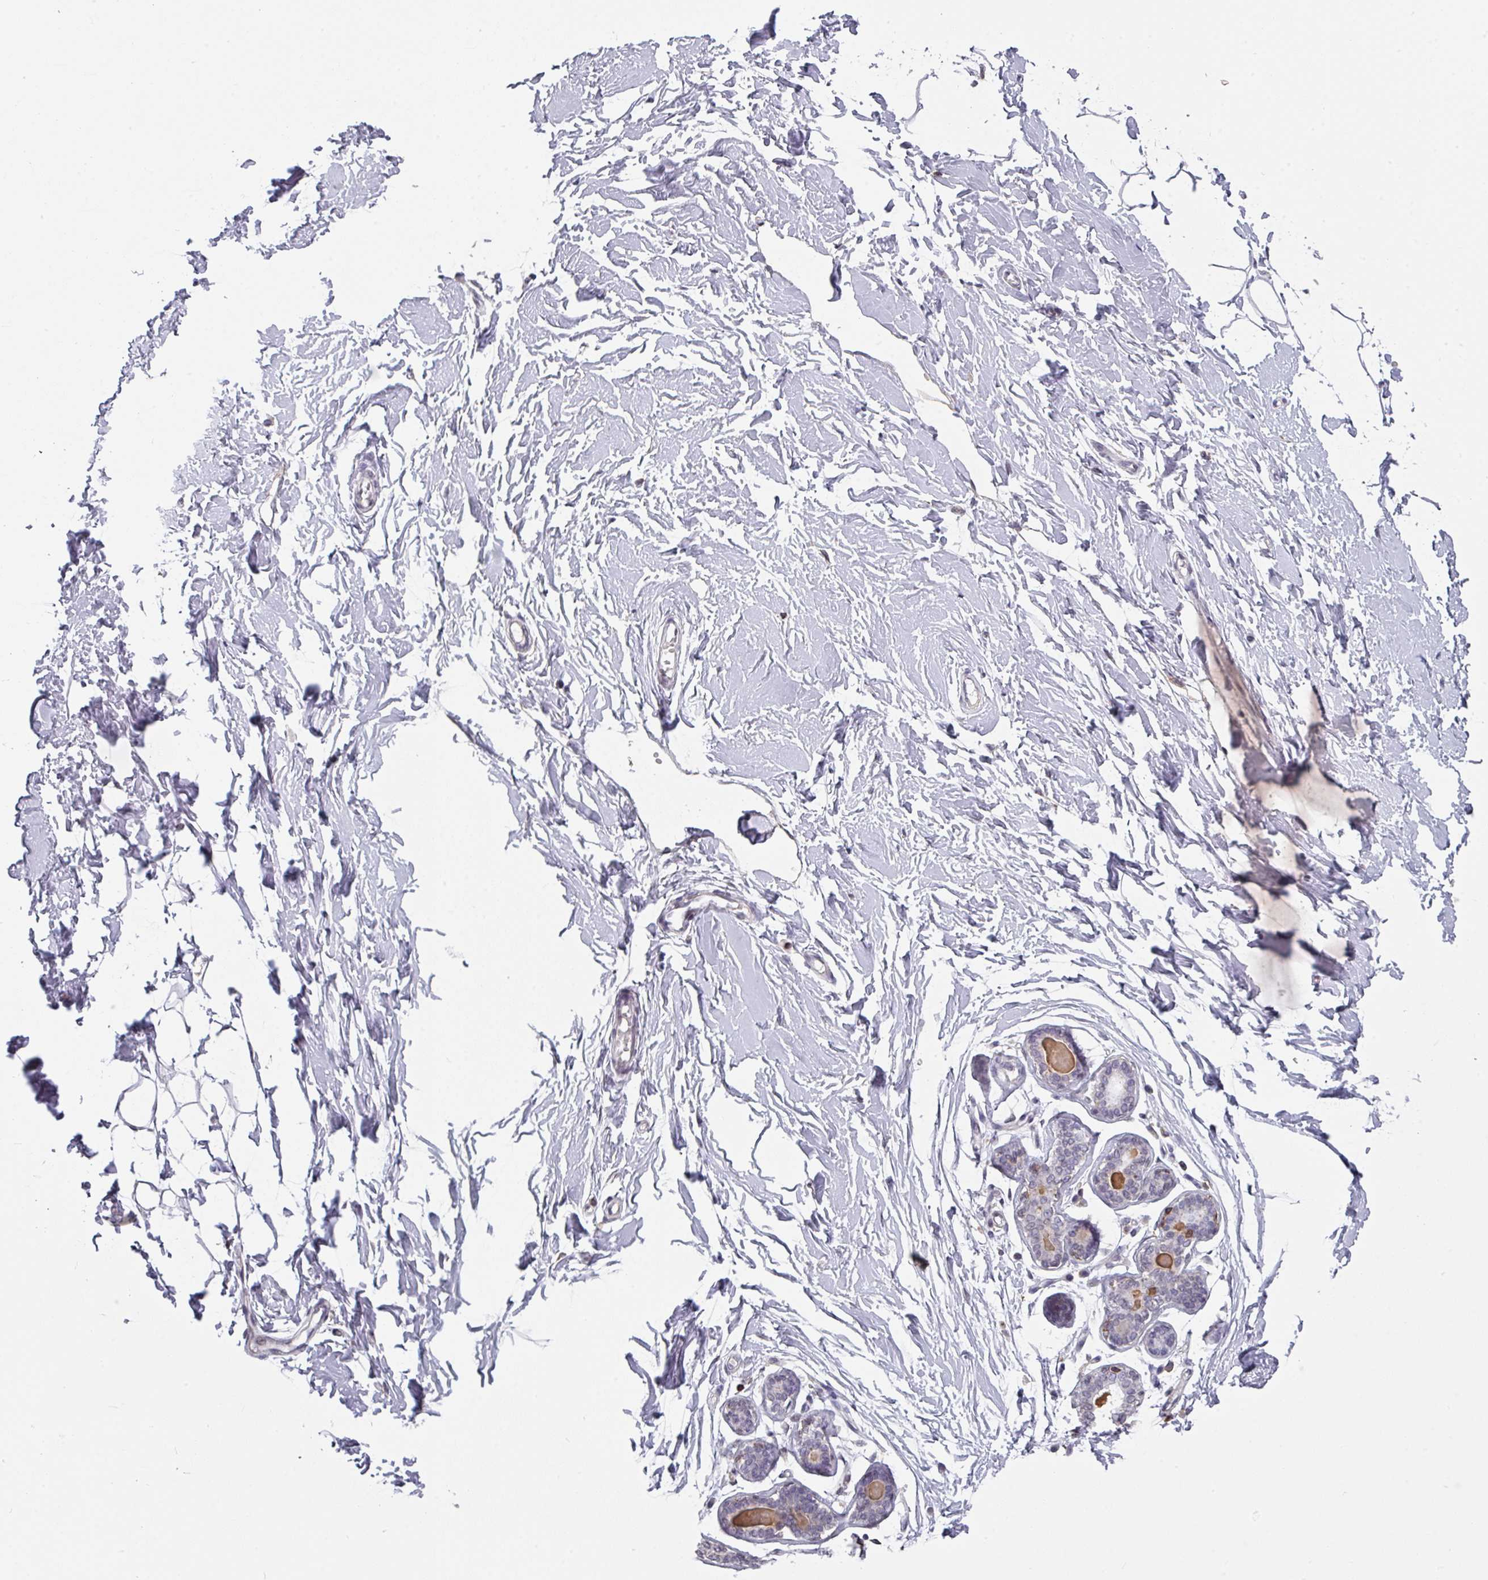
{"staining": {"intensity": "negative", "quantity": "none", "location": "none"}, "tissue": "breast", "cell_type": "Adipocytes", "image_type": "normal", "snomed": [{"axis": "morphology", "description": "Normal tissue, NOS"}, {"axis": "topography", "description": "Breast"}], "caption": "Immunohistochemical staining of unremarkable breast reveals no significant positivity in adipocytes. (DAB immunohistochemistry (IHC), high magnification).", "gene": "RASAL3", "patient": {"sex": "female", "age": 23}}